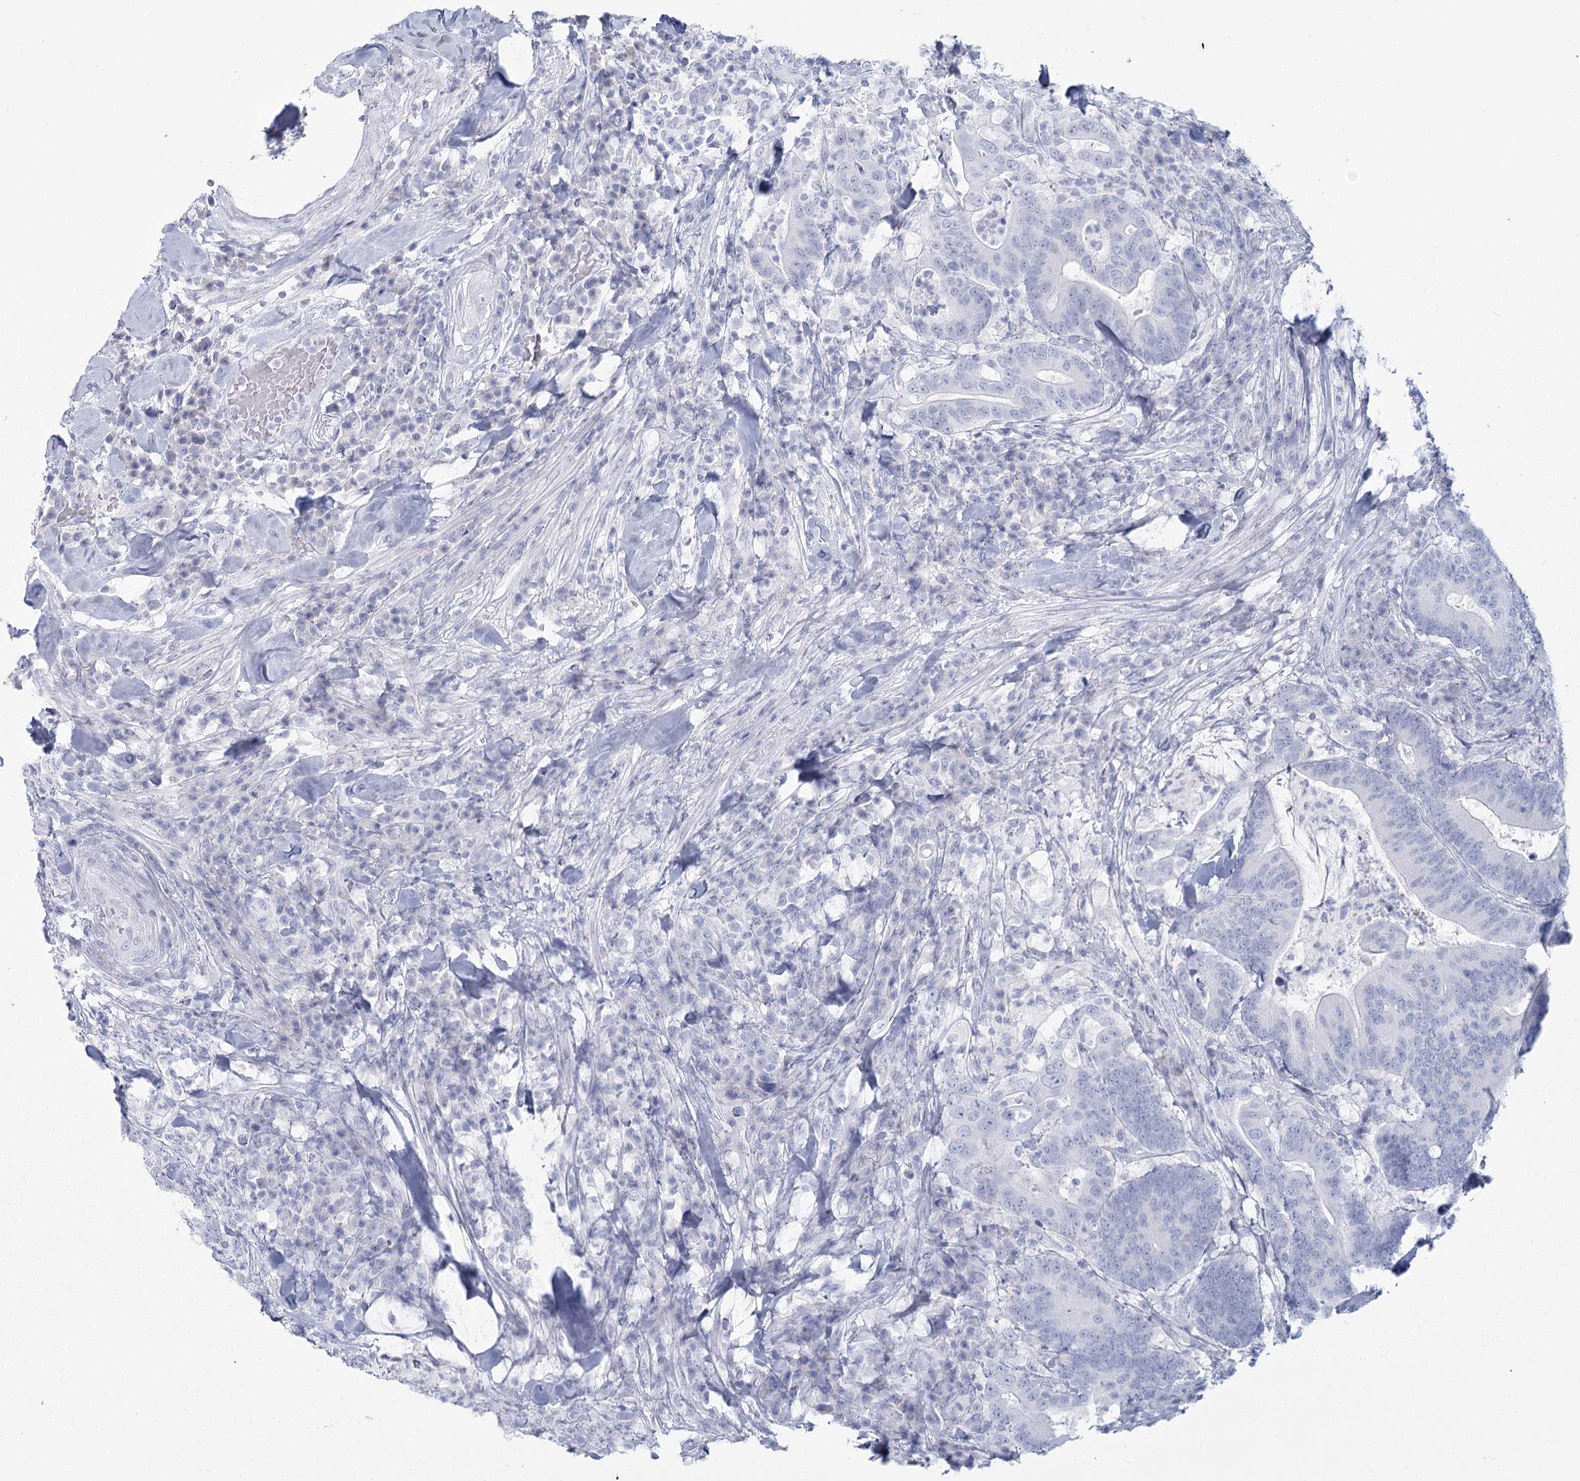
{"staining": {"intensity": "negative", "quantity": "none", "location": "none"}, "tissue": "colorectal cancer", "cell_type": "Tumor cells", "image_type": "cancer", "snomed": [{"axis": "morphology", "description": "Adenocarcinoma, NOS"}, {"axis": "topography", "description": "Colon"}], "caption": "IHC photomicrograph of human colorectal cancer stained for a protein (brown), which displays no expression in tumor cells.", "gene": "SLC6A19", "patient": {"sex": "female", "age": 66}}